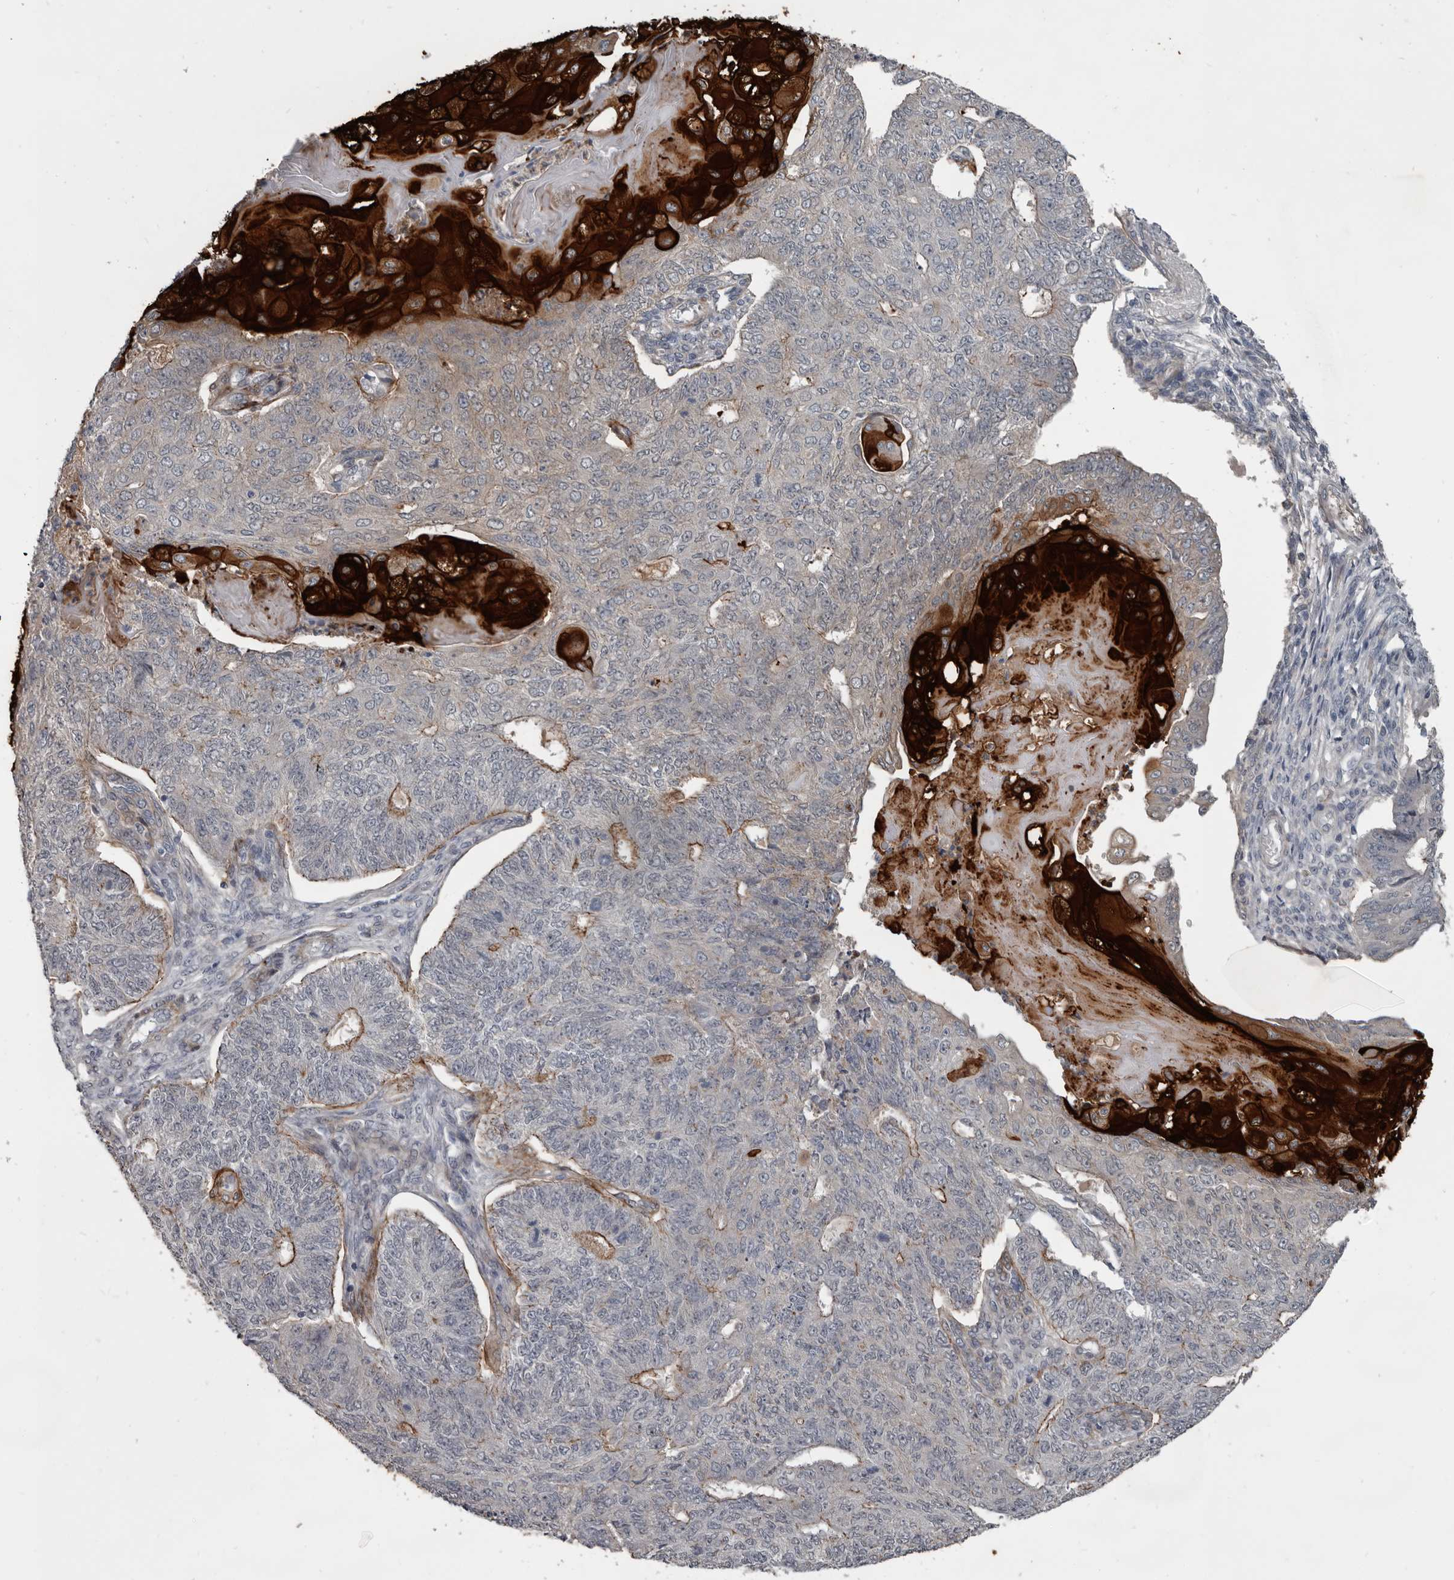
{"staining": {"intensity": "strong", "quantity": "<25%", "location": "cytoplasmic/membranous"}, "tissue": "endometrial cancer", "cell_type": "Tumor cells", "image_type": "cancer", "snomed": [{"axis": "morphology", "description": "Adenocarcinoma, NOS"}, {"axis": "topography", "description": "Endometrium"}], "caption": "Human adenocarcinoma (endometrial) stained for a protein (brown) demonstrates strong cytoplasmic/membranous positive positivity in approximately <25% of tumor cells.", "gene": "C1orf216", "patient": {"sex": "female", "age": 32}}